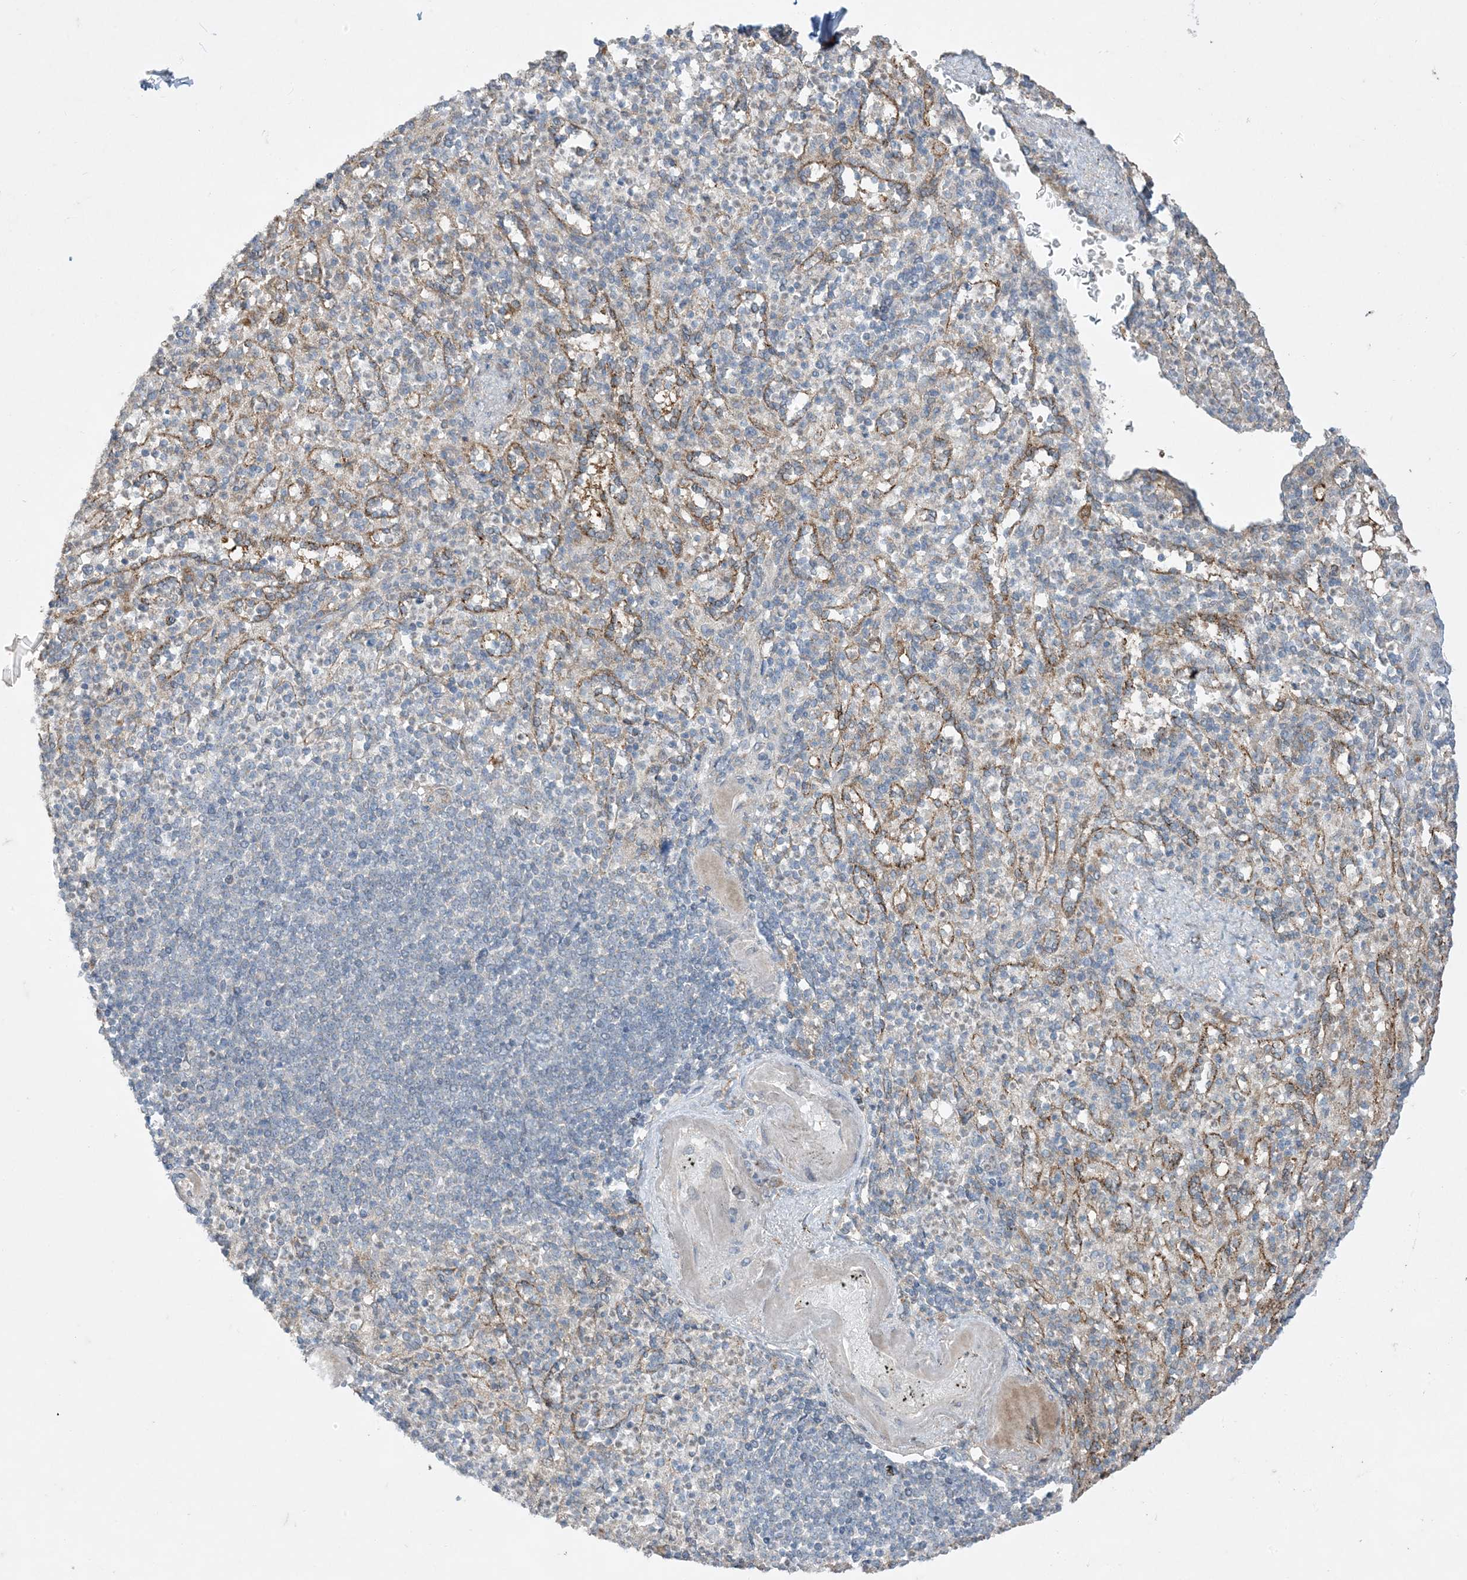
{"staining": {"intensity": "negative", "quantity": "none", "location": "none"}, "tissue": "spleen", "cell_type": "Cells in red pulp", "image_type": "normal", "snomed": [{"axis": "morphology", "description": "Normal tissue, NOS"}, {"axis": "topography", "description": "Spleen"}], "caption": "High power microscopy micrograph of an immunohistochemistry (IHC) image of unremarkable spleen, revealing no significant staining in cells in red pulp.", "gene": "ODC1", "patient": {"sex": "female", "age": 74}}